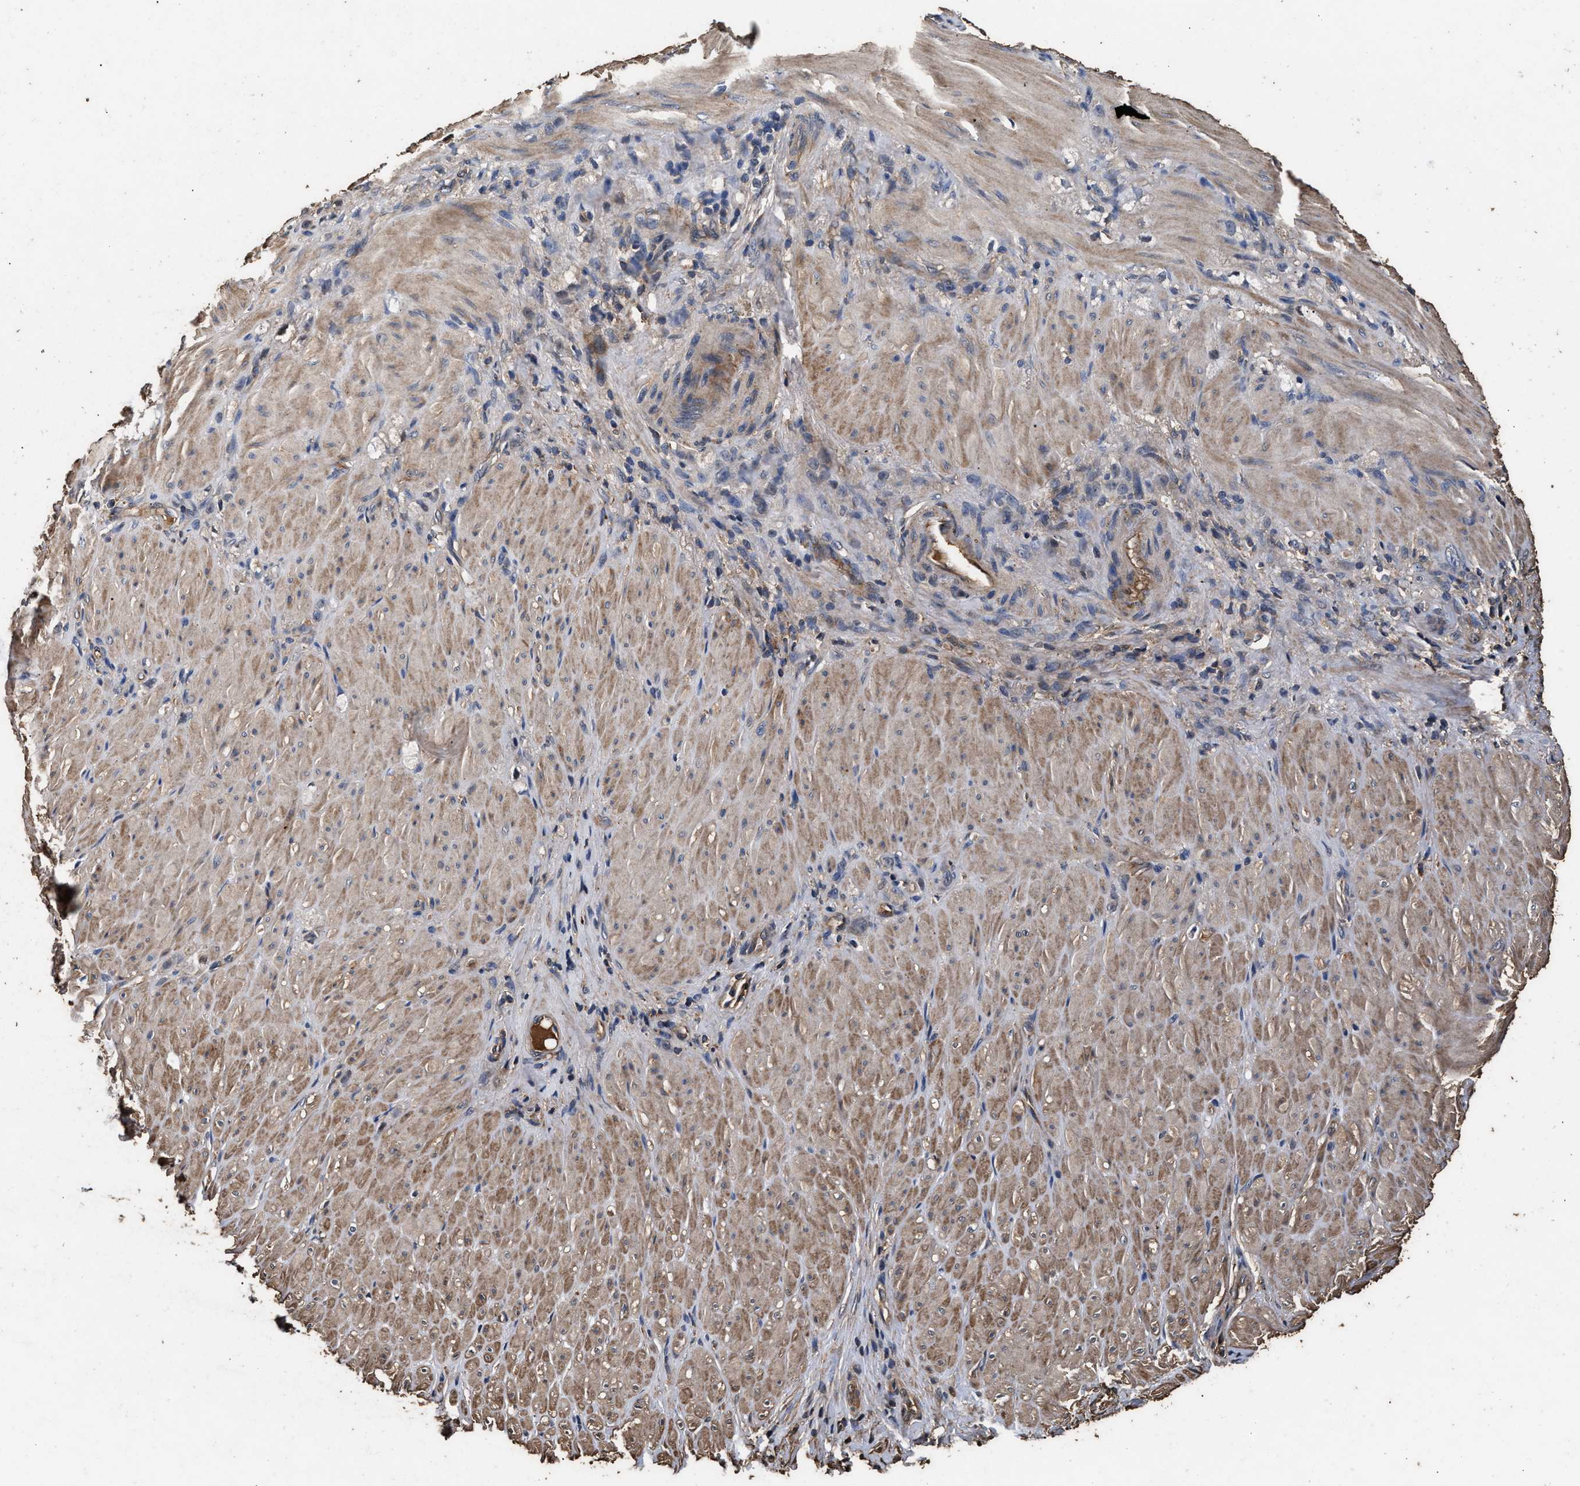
{"staining": {"intensity": "negative", "quantity": "none", "location": "none"}, "tissue": "stomach cancer", "cell_type": "Tumor cells", "image_type": "cancer", "snomed": [{"axis": "morphology", "description": "Normal tissue, NOS"}, {"axis": "morphology", "description": "Adenocarcinoma, NOS"}, {"axis": "topography", "description": "Stomach"}], "caption": "Immunohistochemical staining of human stomach cancer (adenocarcinoma) shows no significant positivity in tumor cells. The staining was performed using DAB (3,3'-diaminobenzidine) to visualize the protein expression in brown, while the nuclei were stained in blue with hematoxylin (Magnification: 20x).", "gene": "KYAT1", "patient": {"sex": "male", "age": 82}}